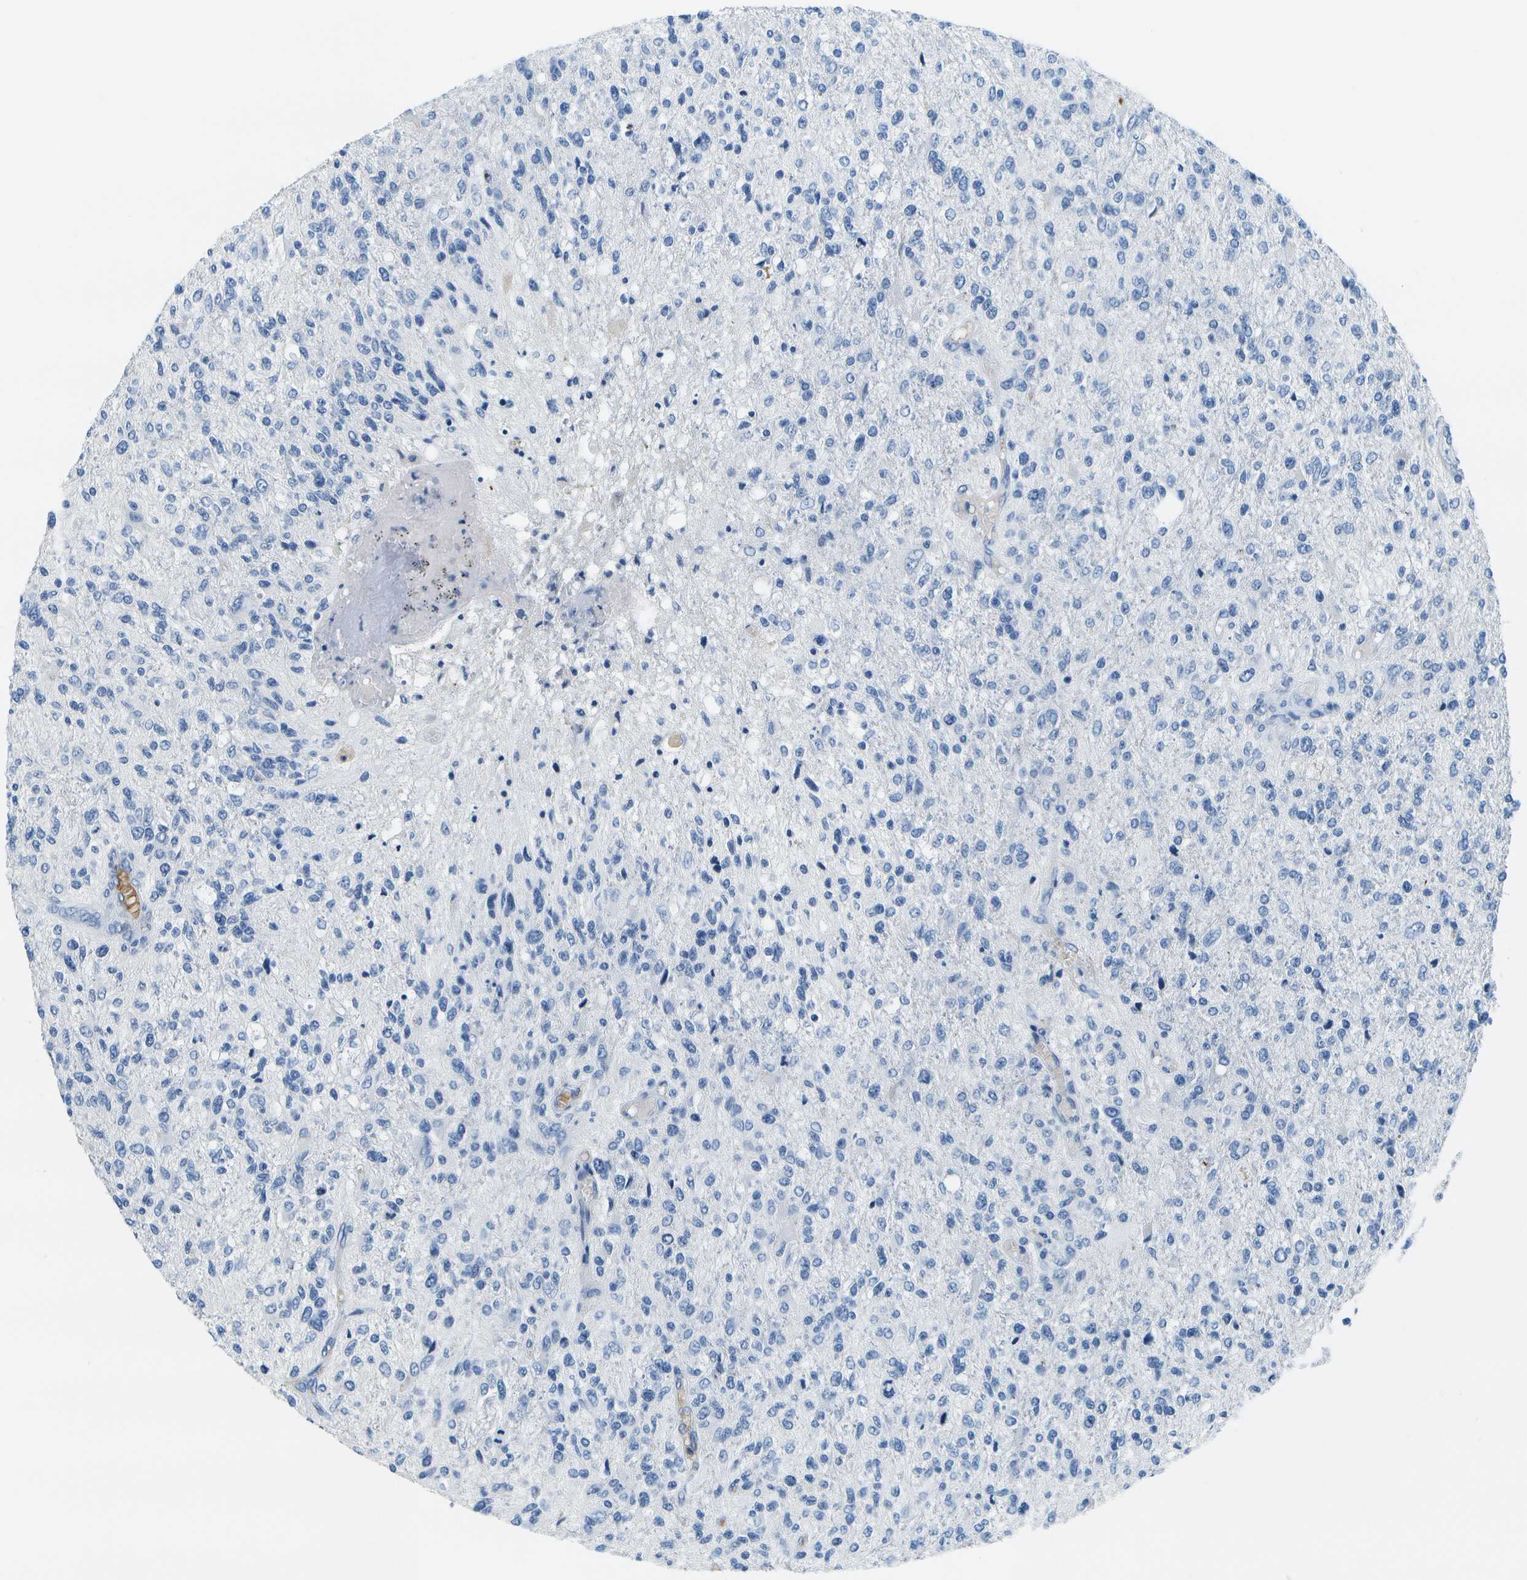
{"staining": {"intensity": "negative", "quantity": "none", "location": "none"}, "tissue": "glioma", "cell_type": "Tumor cells", "image_type": "cancer", "snomed": [{"axis": "morphology", "description": "Glioma, malignant, High grade"}, {"axis": "topography", "description": "Cerebral cortex"}], "caption": "Tumor cells show no significant staining in high-grade glioma (malignant).", "gene": "SERPINA1", "patient": {"sex": "male", "age": 76}}